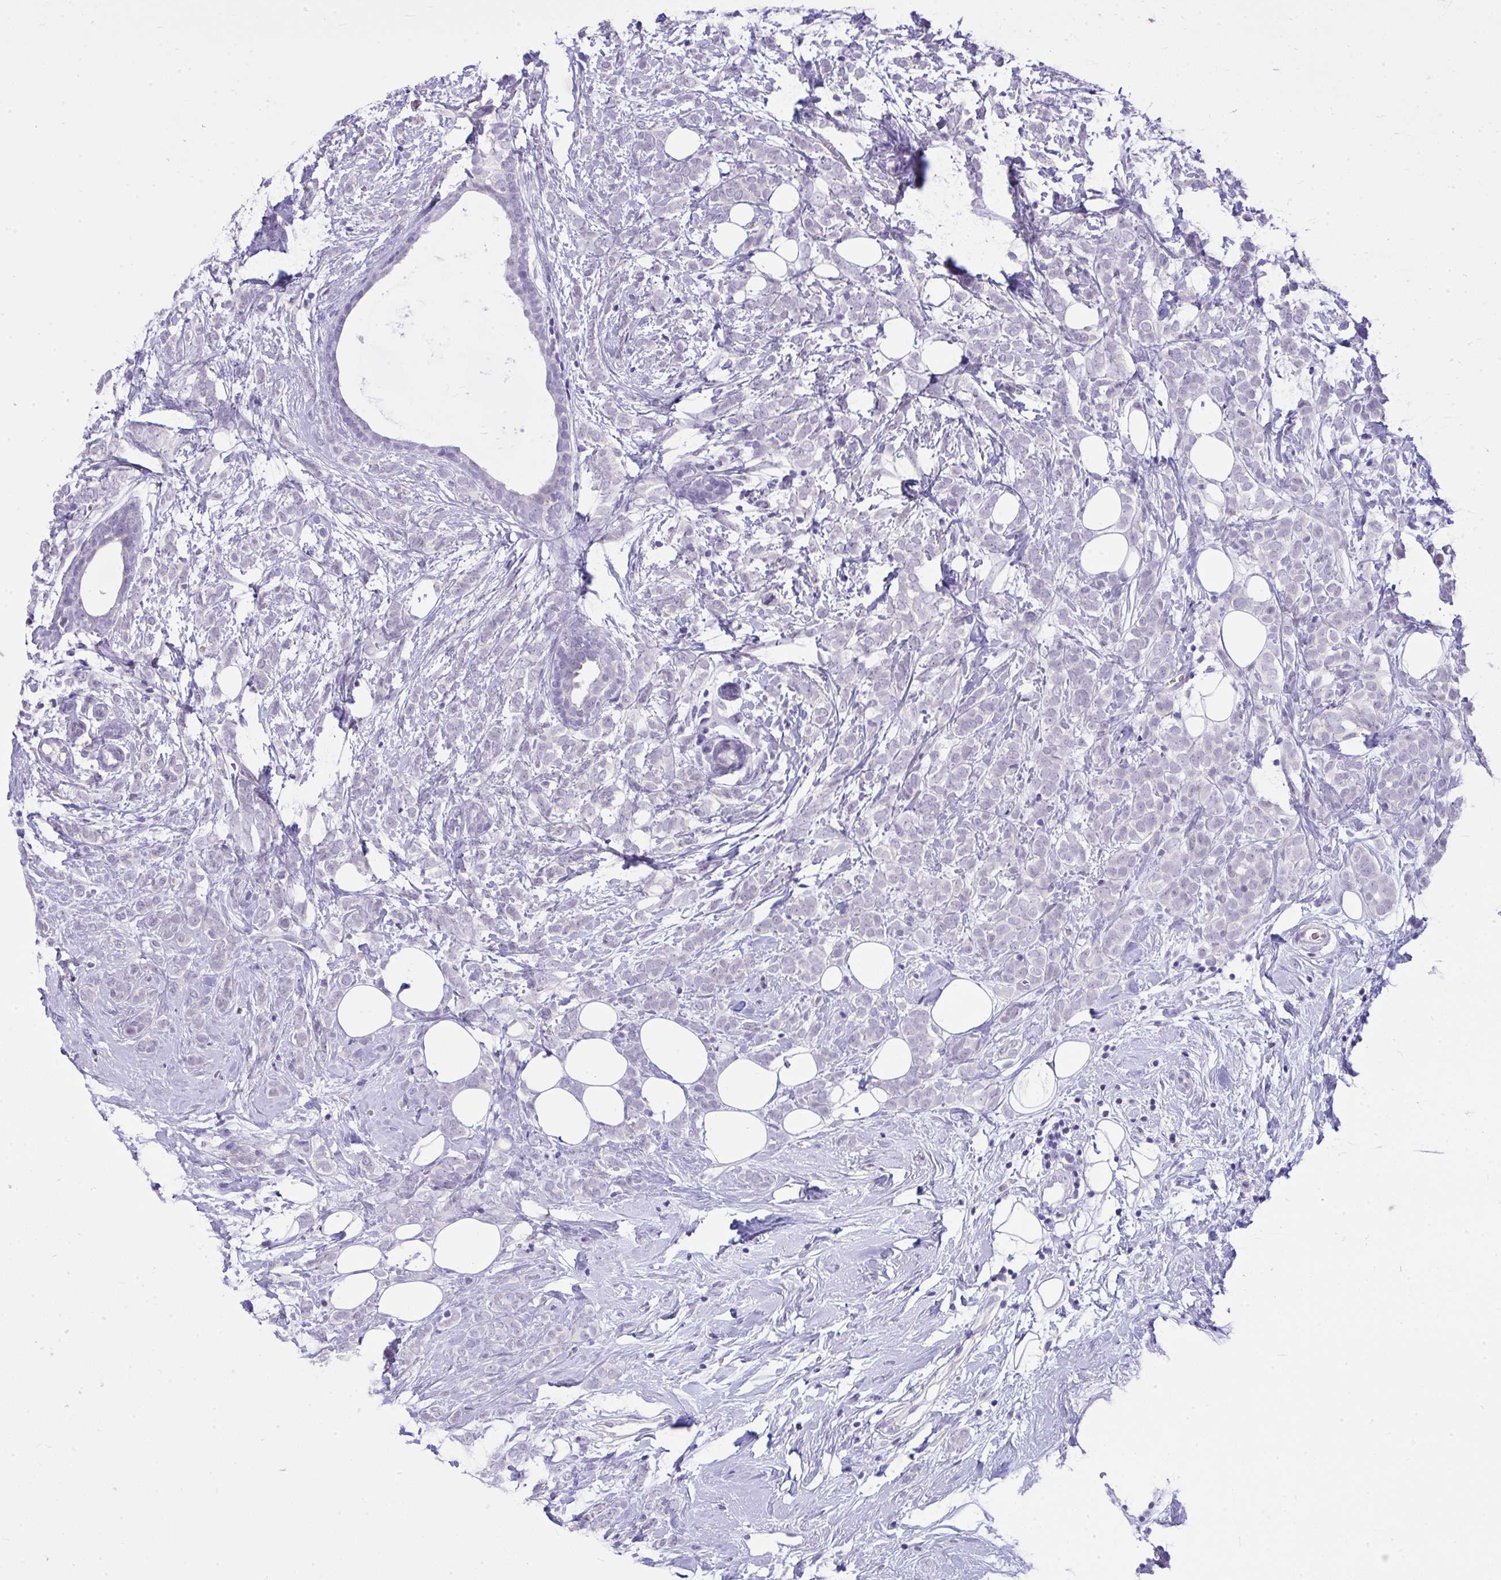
{"staining": {"intensity": "negative", "quantity": "none", "location": "none"}, "tissue": "breast cancer", "cell_type": "Tumor cells", "image_type": "cancer", "snomed": [{"axis": "morphology", "description": "Lobular carcinoma"}, {"axis": "topography", "description": "Breast"}], "caption": "Breast cancer stained for a protein using immunohistochemistry (IHC) exhibits no positivity tumor cells.", "gene": "PRM2", "patient": {"sex": "female", "age": 49}}